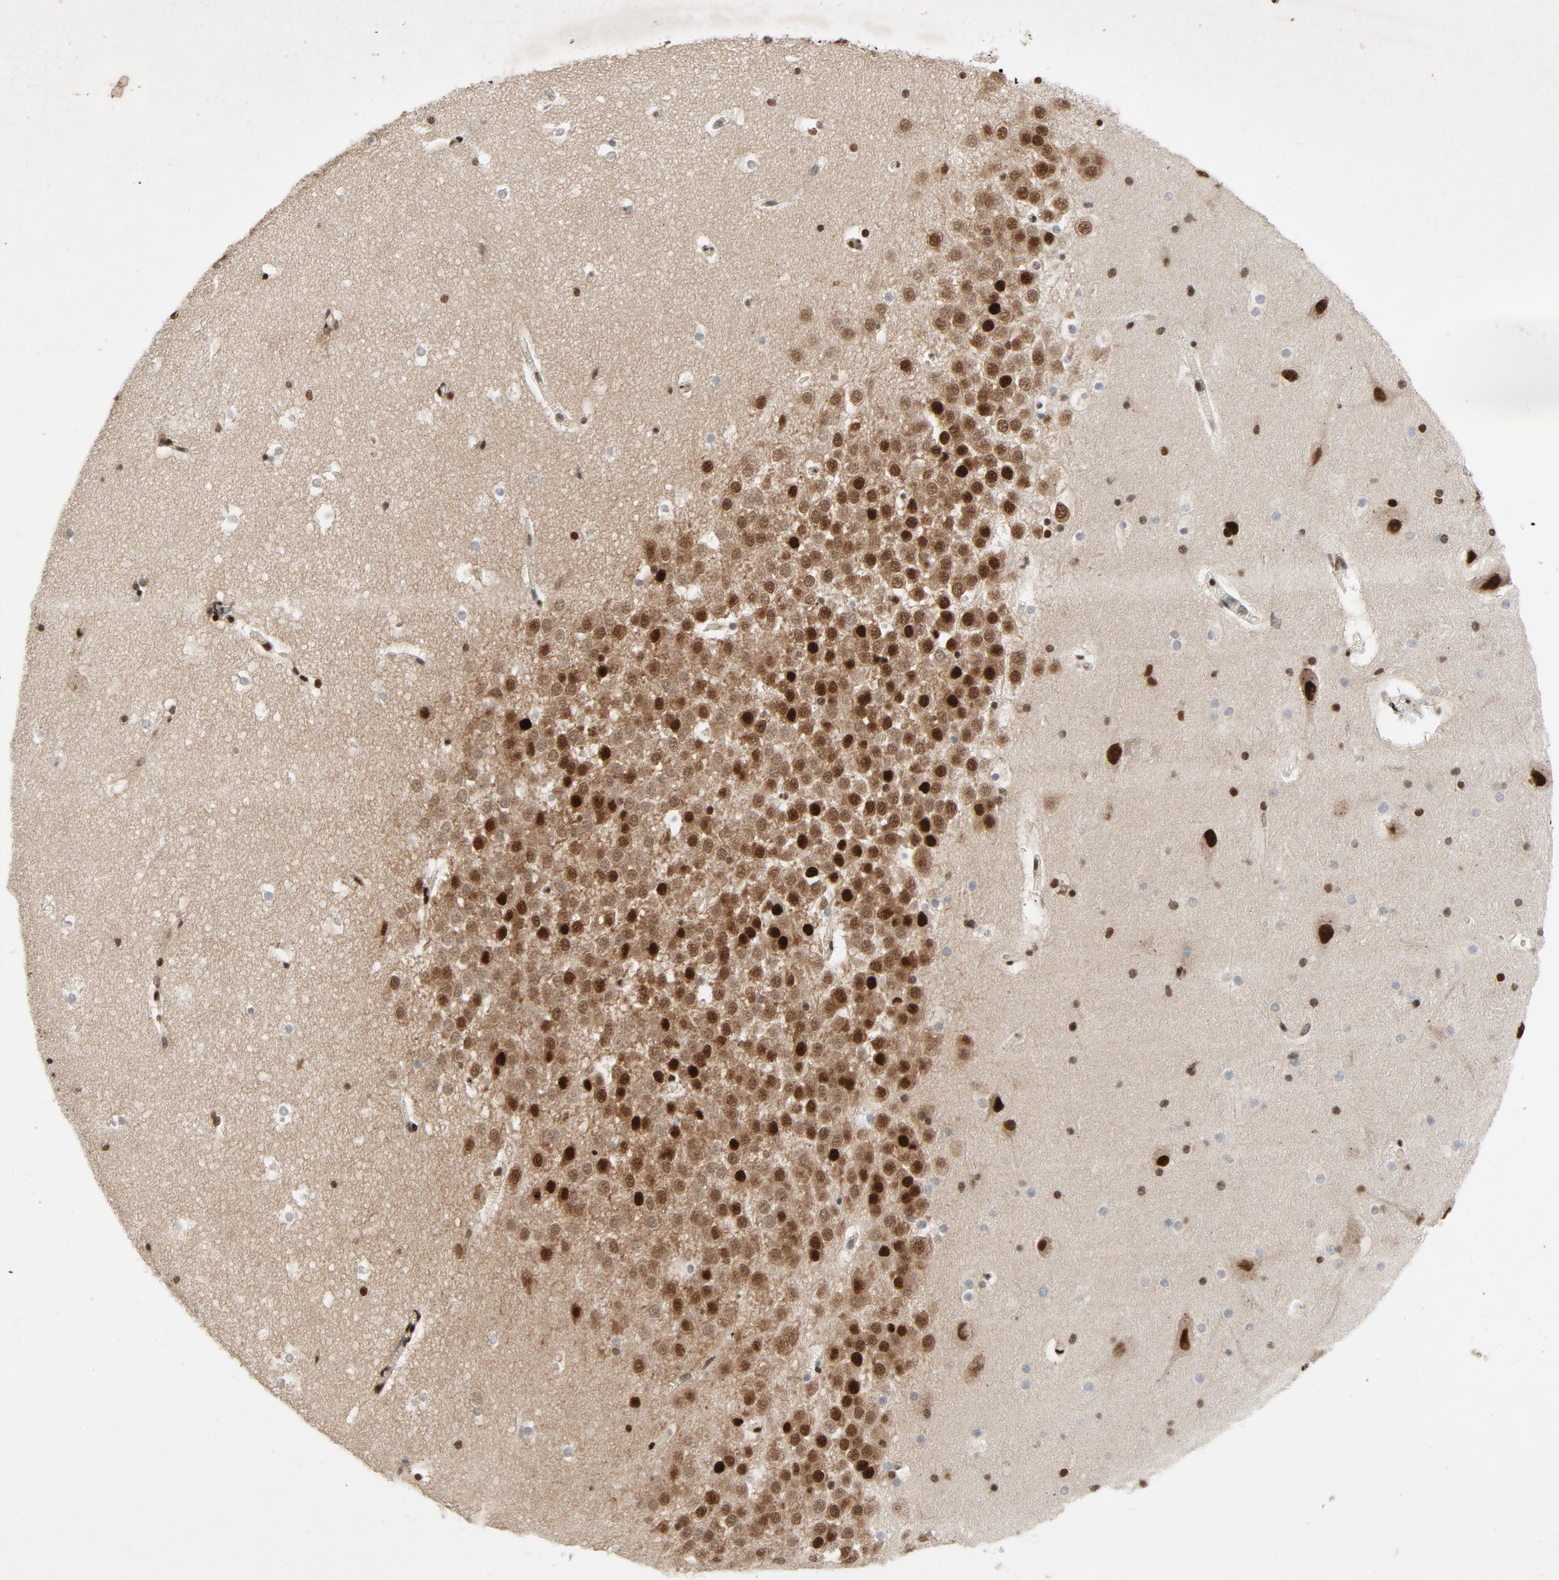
{"staining": {"intensity": "strong", "quantity": ">75%", "location": "nuclear"}, "tissue": "hippocampus", "cell_type": "Glial cells", "image_type": "normal", "snomed": [{"axis": "morphology", "description": "Normal tissue, NOS"}, {"axis": "topography", "description": "Hippocampus"}], "caption": "Approximately >75% of glial cells in benign hippocampus show strong nuclear protein expression as visualized by brown immunohistochemical staining.", "gene": "SMARCD1", "patient": {"sex": "male", "age": 45}}